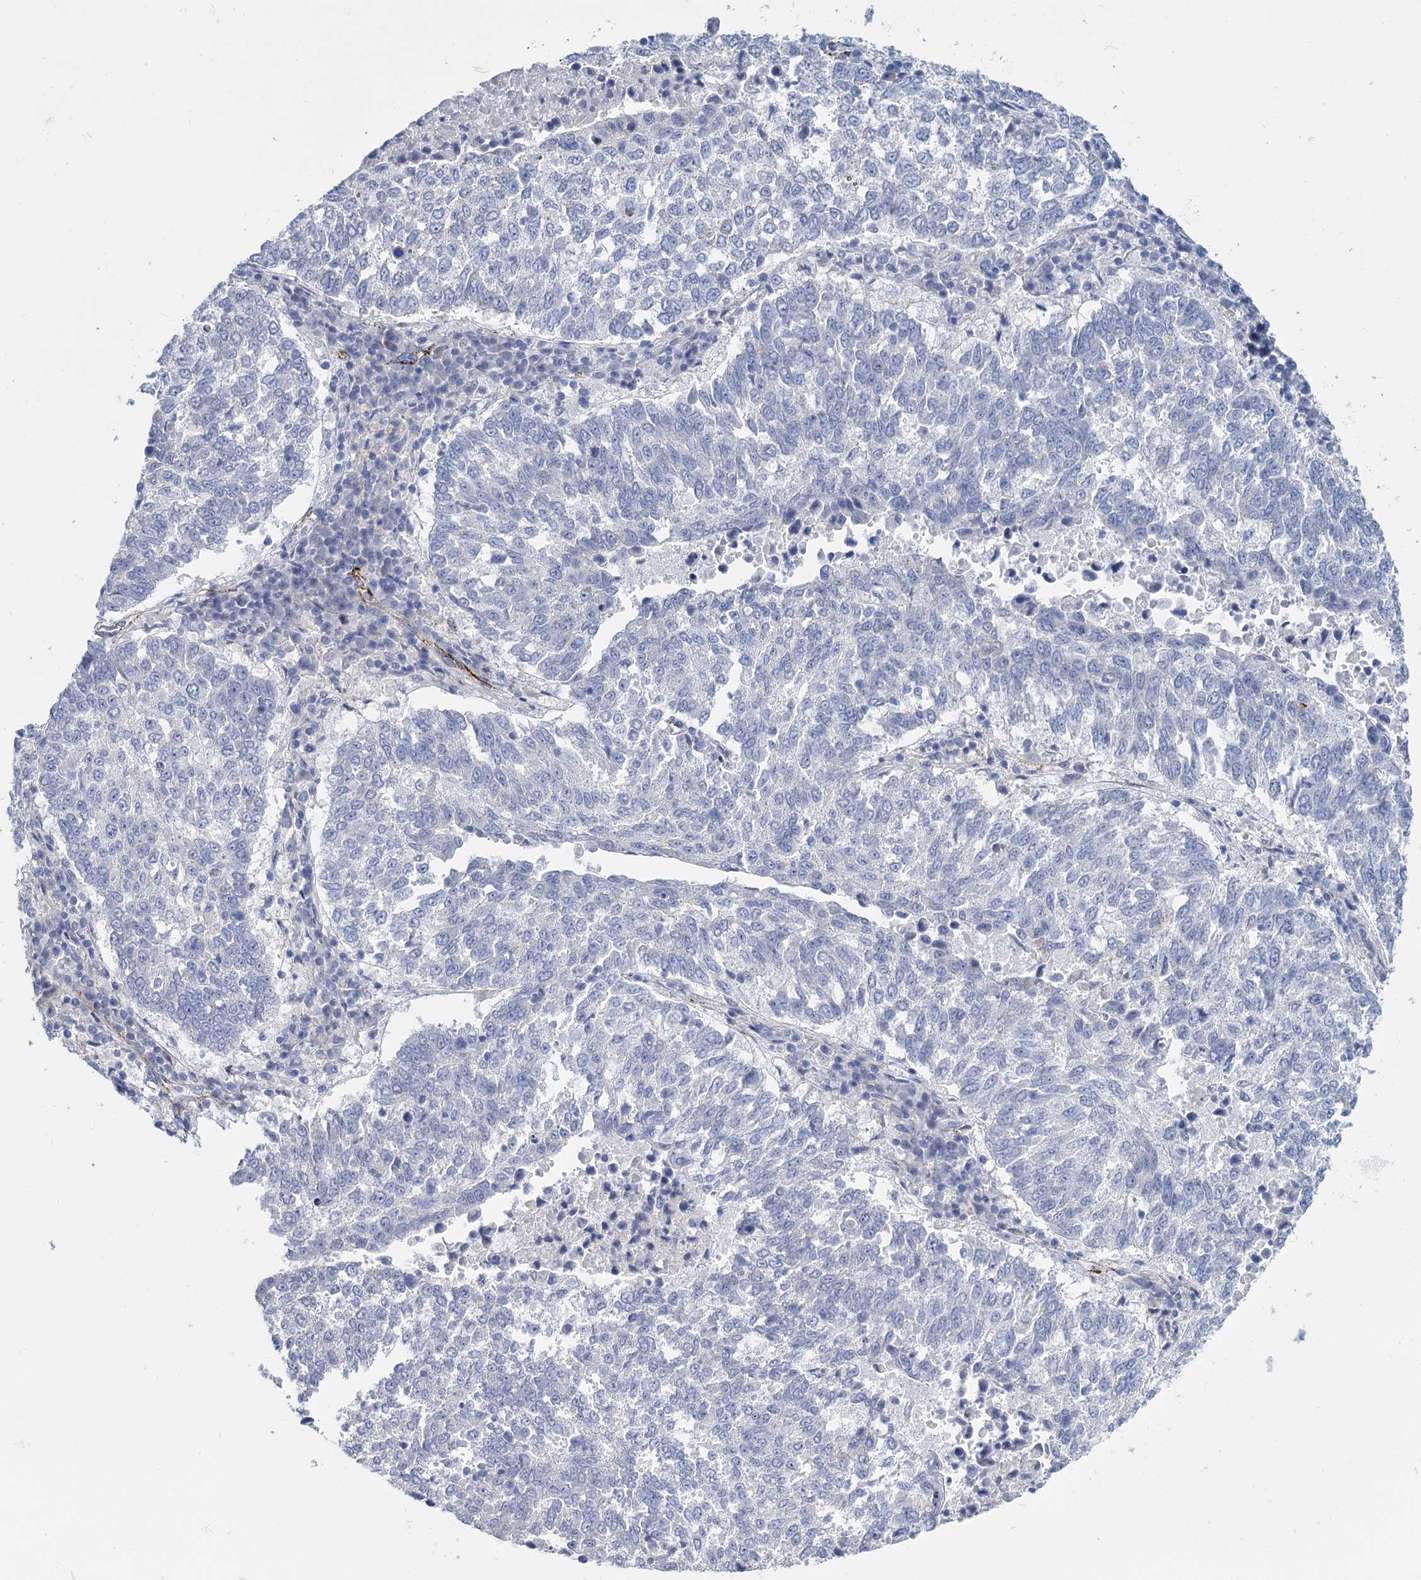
{"staining": {"intensity": "negative", "quantity": "none", "location": "none"}, "tissue": "lung cancer", "cell_type": "Tumor cells", "image_type": "cancer", "snomed": [{"axis": "morphology", "description": "Squamous cell carcinoma, NOS"}, {"axis": "topography", "description": "Lung"}], "caption": "Micrograph shows no significant protein expression in tumor cells of squamous cell carcinoma (lung).", "gene": "SNCG", "patient": {"sex": "male", "age": 73}}